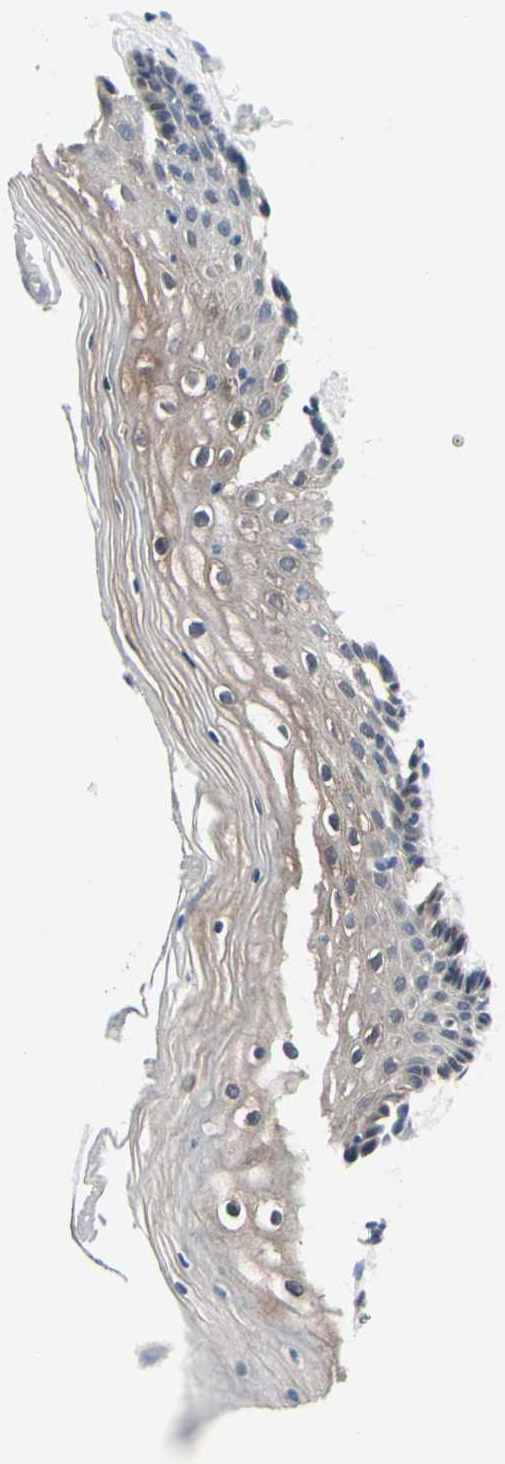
{"staining": {"intensity": "weak", "quantity": ">75%", "location": "cytoplasmic/membranous"}, "tissue": "vagina", "cell_type": "Squamous epithelial cells", "image_type": "normal", "snomed": [{"axis": "morphology", "description": "Normal tissue, NOS"}, {"axis": "topography", "description": "Vagina"}], "caption": "DAB immunohistochemical staining of benign human vagina shows weak cytoplasmic/membranous protein expression in approximately >75% of squamous epithelial cells.", "gene": "PRDX6", "patient": {"sex": "female", "age": 46}}